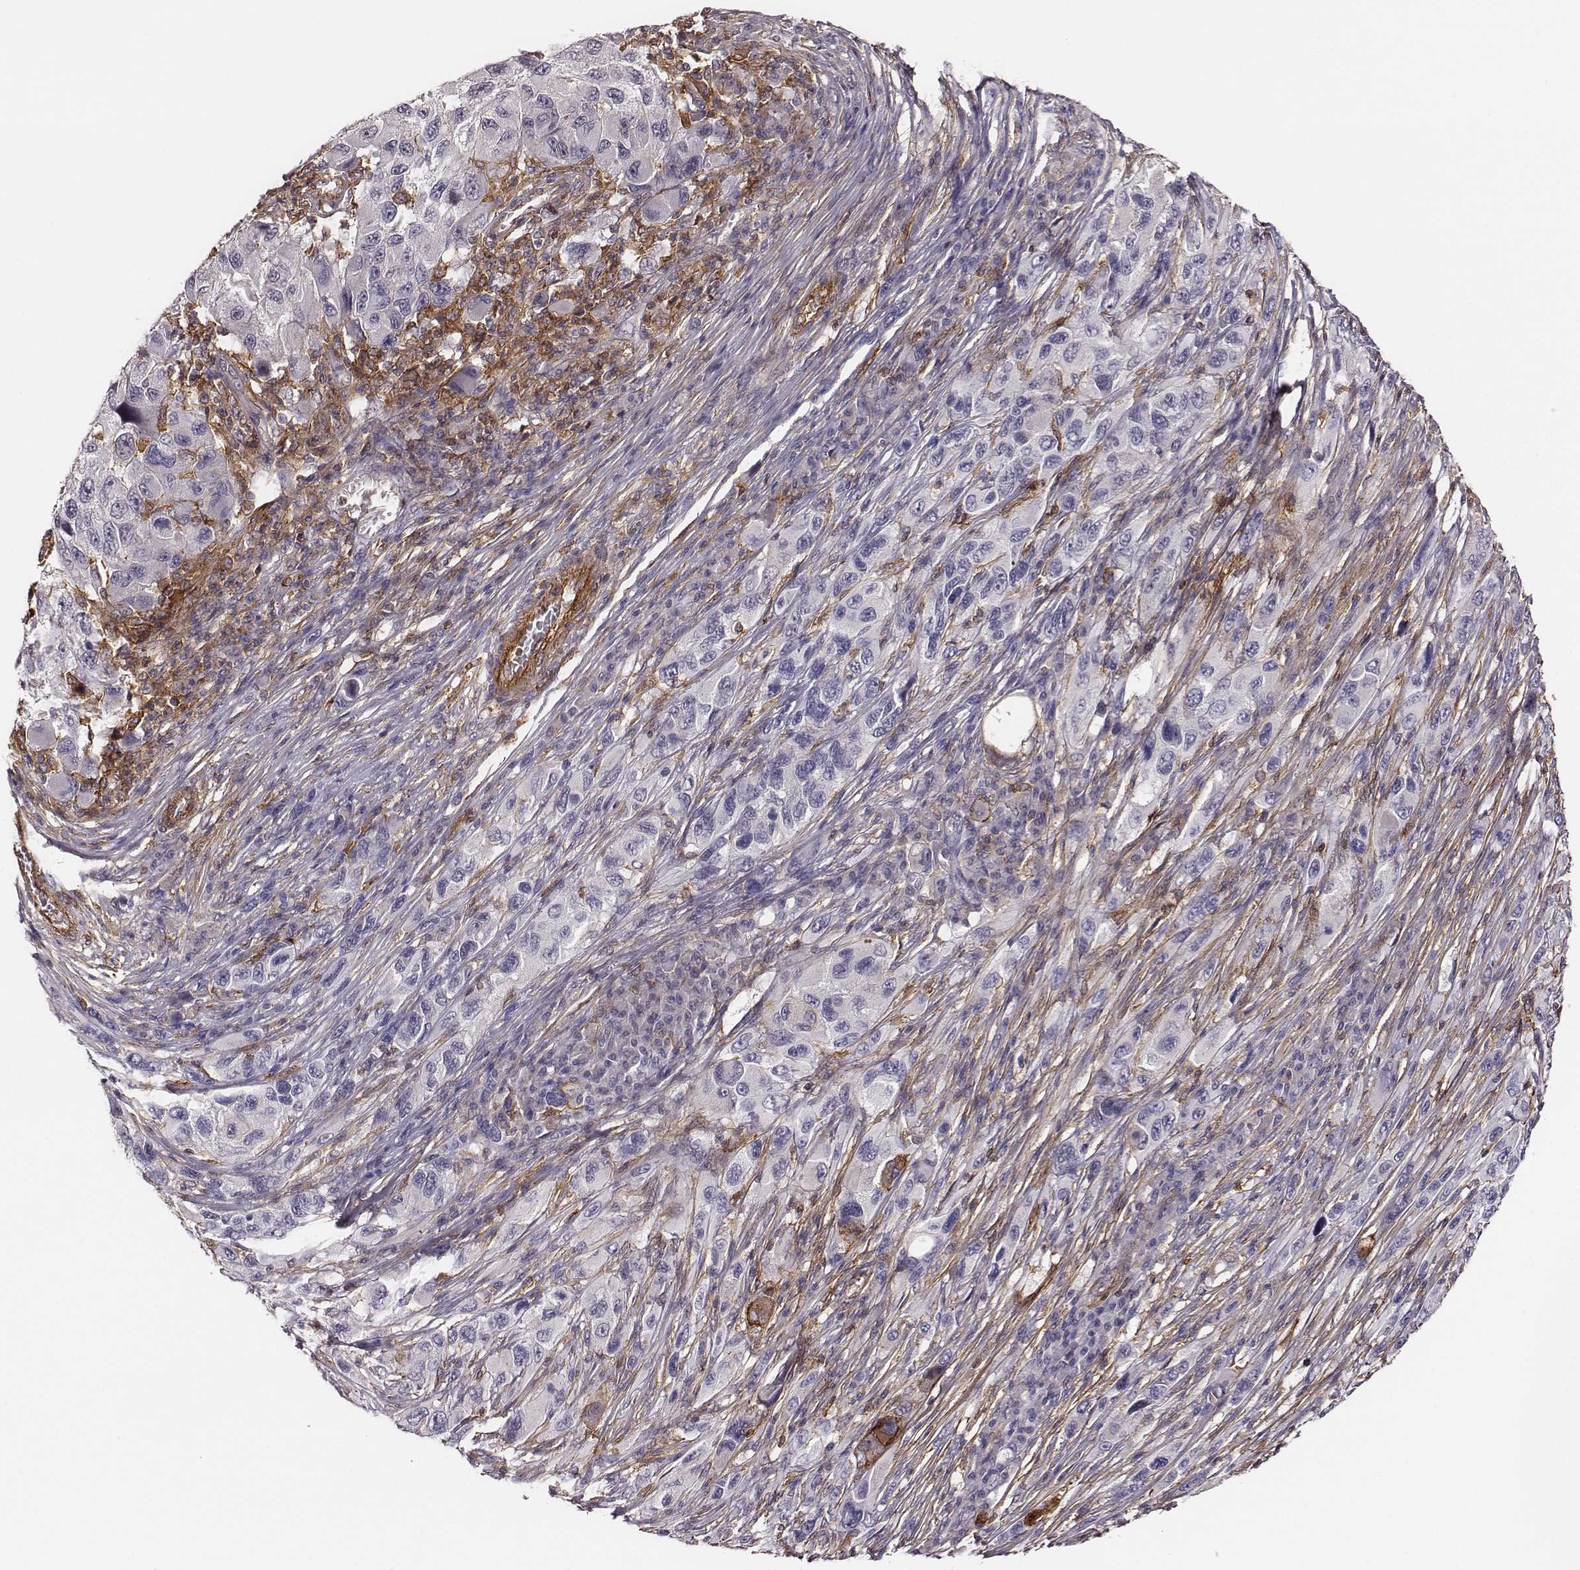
{"staining": {"intensity": "negative", "quantity": "none", "location": "none"}, "tissue": "melanoma", "cell_type": "Tumor cells", "image_type": "cancer", "snomed": [{"axis": "morphology", "description": "Malignant melanoma, NOS"}, {"axis": "topography", "description": "Skin"}], "caption": "Immunohistochemistry of human malignant melanoma exhibits no staining in tumor cells.", "gene": "ZYX", "patient": {"sex": "male", "age": 53}}